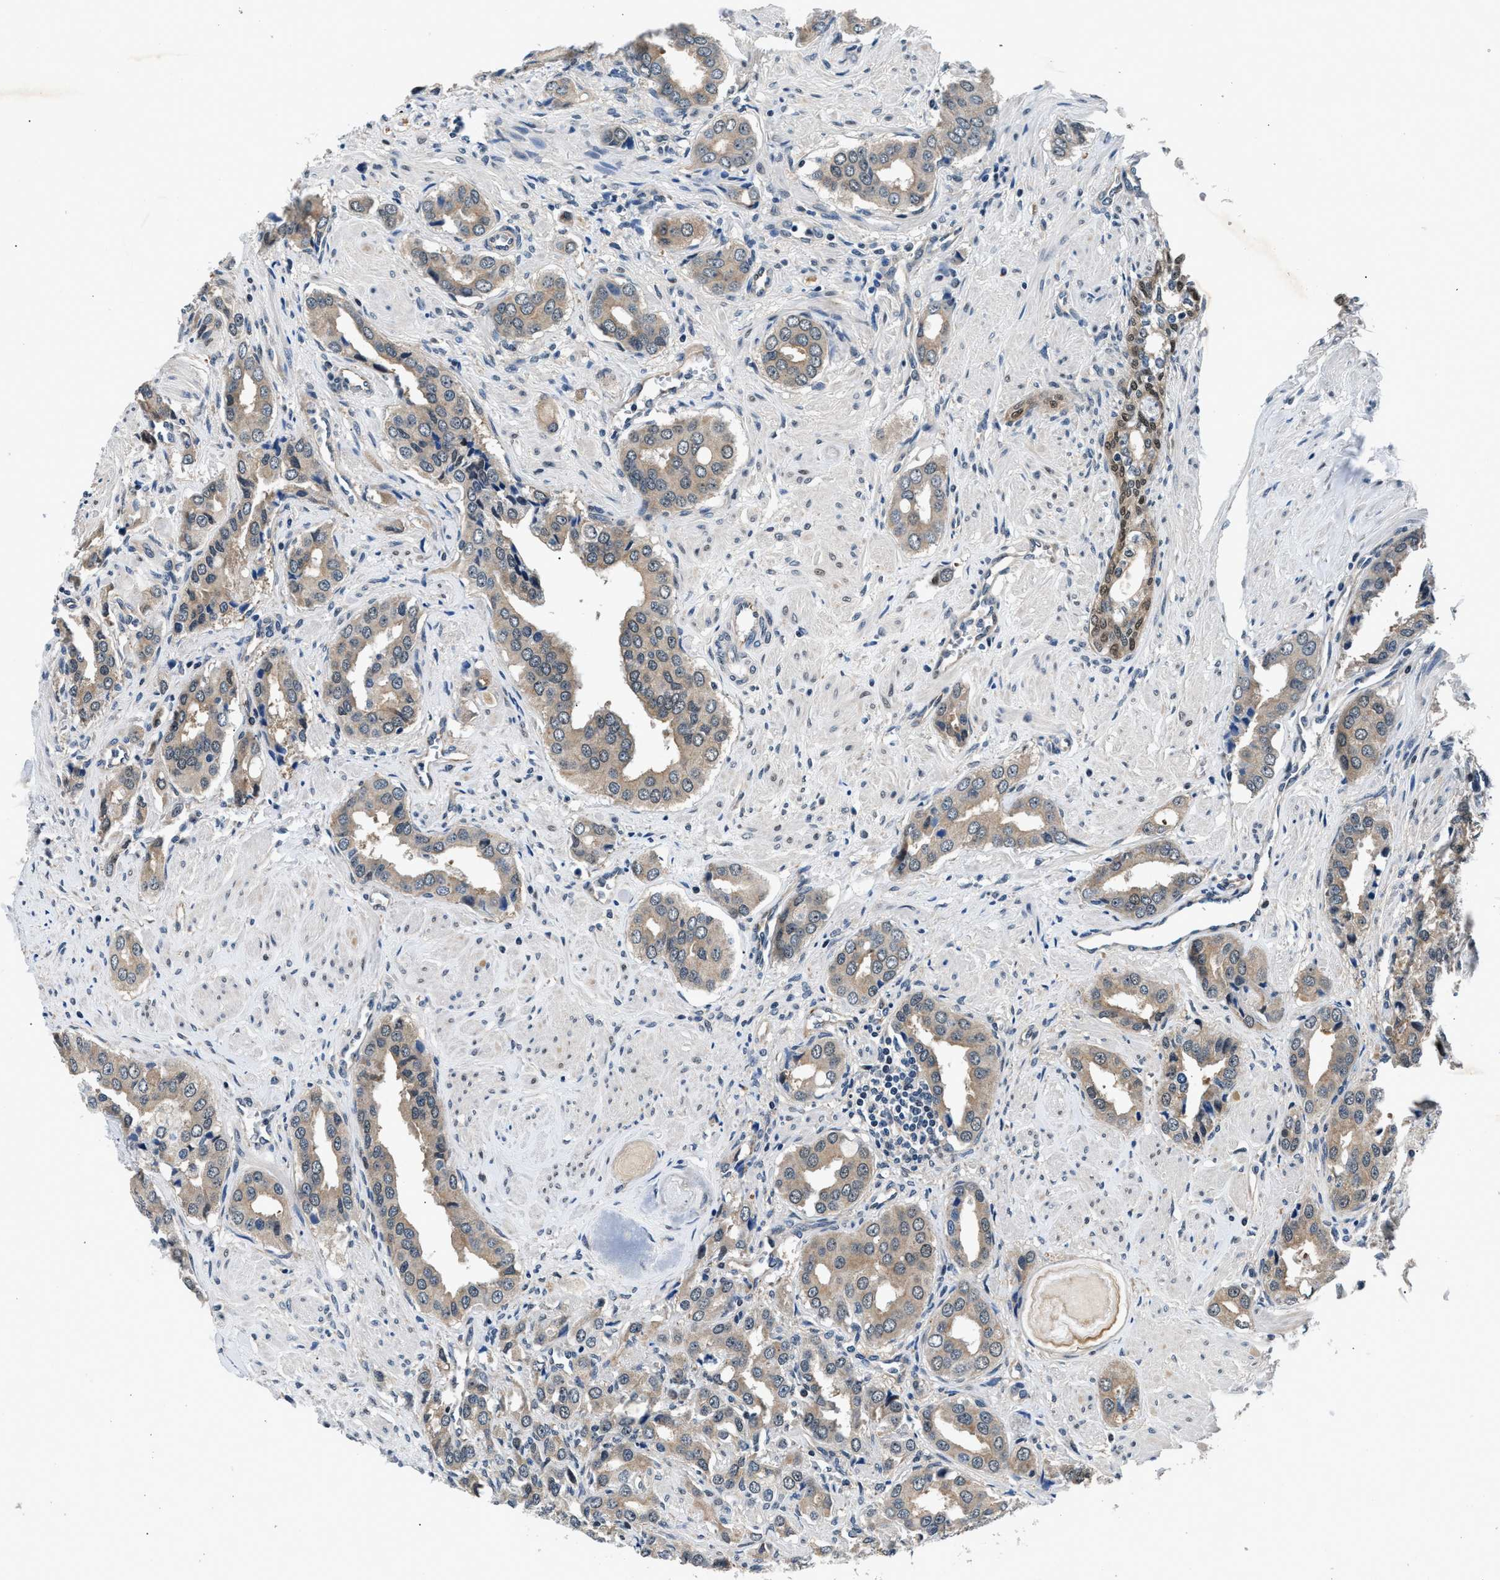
{"staining": {"intensity": "weak", "quantity": ">75%", "location": "cytoplasmic/membranous"}, "tissue": "prostate cancer", "cell_type": "Tumor cells", "image_type": "cancer", "snomed": [{"axis": "morphology", "description": "Adenocarcinoma, High grade"}, {"axis": "topography", "description": "Prostate"}], "caption": "Prostate cancer (adenocarcinoma (high-grade)) stained with a protein marker demonstrates weak staining in tumor cells.", "gene": "RBM33", "patient": {"sex": "male", "age": 52}}